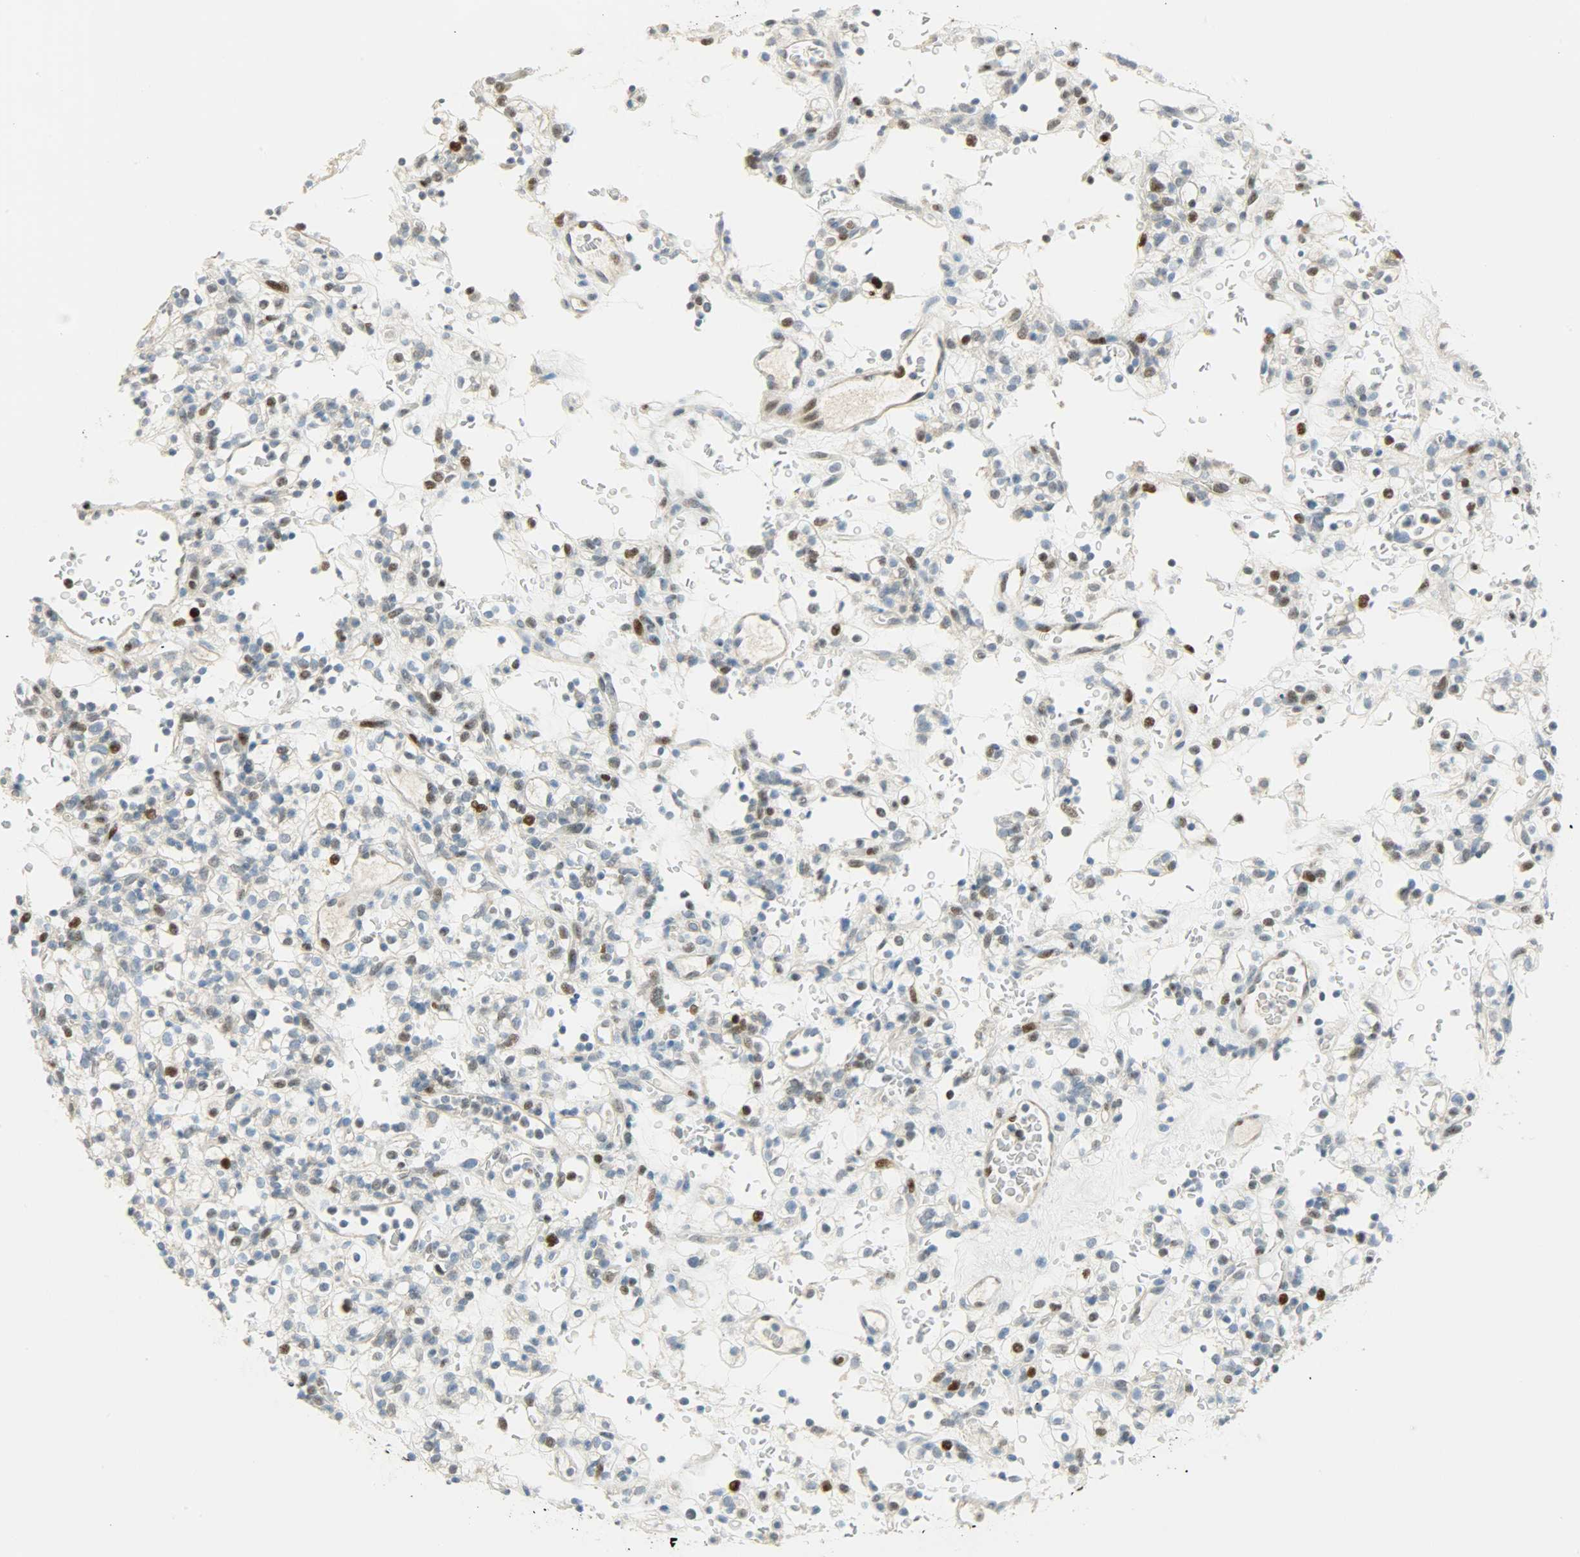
{"staining": {"intensity": "negative", "quantity": "none", "location": "none"}, "tissue": "renal cancer", "cell_type": "Tumor cells", "image_type": "cancer", "snomed": [{"axis": "morphology", "description": "Normal tissue, NOS"}, {"axis": "morphology", "description": "Adenocarcinoma, NOS"}, {"axis": "topography", "description": "Kidney"}], "caption": "Renal cancer (adenocarcinoma) was stained to show a protein in brown. There is no significant staining in tumor cells. (Stains: DAB immunohistochemistry (IHC) with hematoxylin counter stain, Microscopy: brightfield microscopy at high magnification).", "gene": "JUNB", "patient": {"sex": "female", "age": 72}}